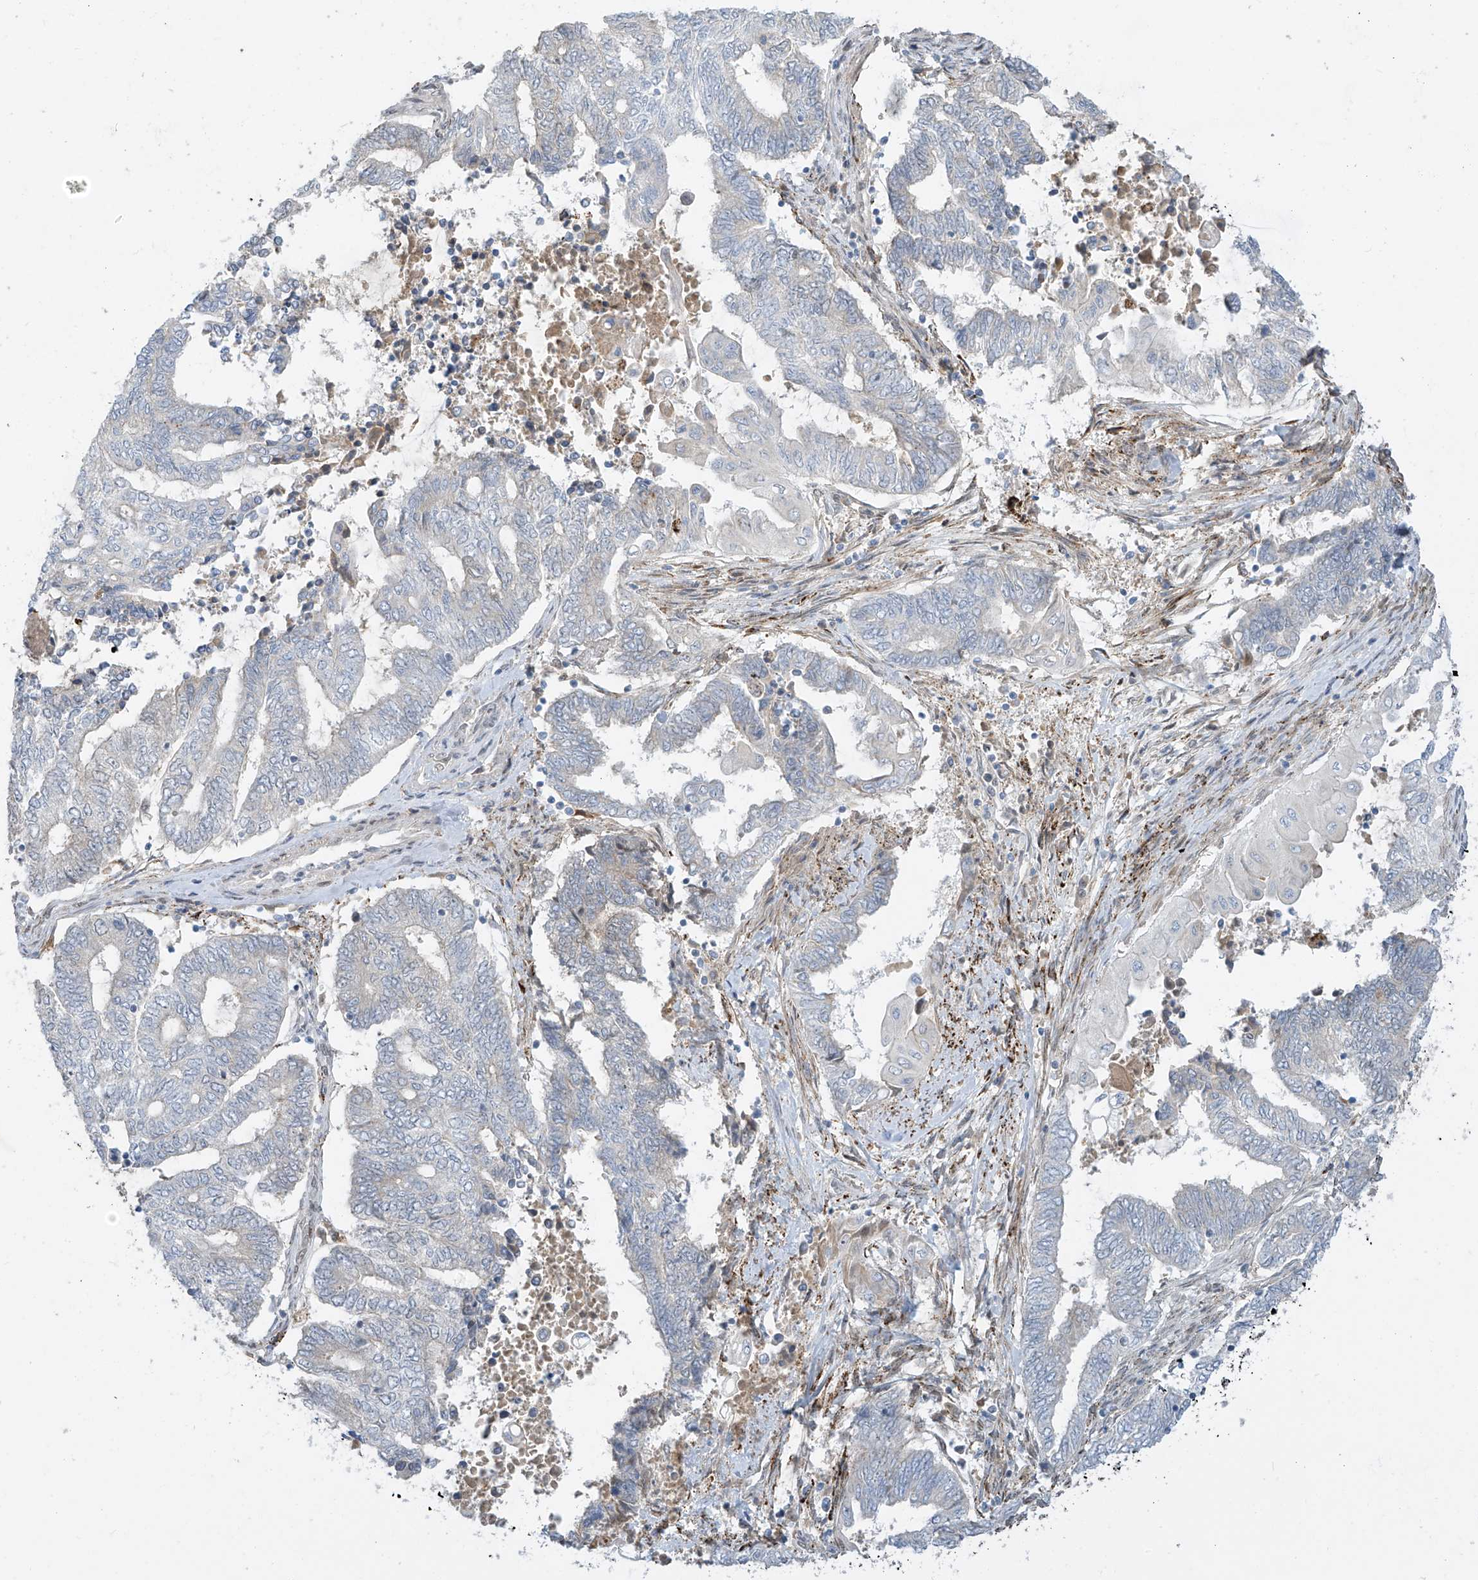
{"staining": {"intensity": "negative", "quantity": "none", "location": "none"}, "tissue": "endometrial cancer", "cell_type": "Tumor cells", "image_type": "cancer", "snomed": [{"axis": "morphology", "description": "Adenocarcinoma, NOS"}, {"axis": "topography", "description": "Uterus"}, {"axis": "topography", "description": "Endometrium"}], "caption": "Tumor cells show no significant positivity in endometrial adenocarcinoma. (Stains: DAB IHC with hematoxylin counter stain, Microscopy: brightfield microscopy at high magnification).", "gene": "PM20D2", "patient": {"sex": "female", "age": 70}}